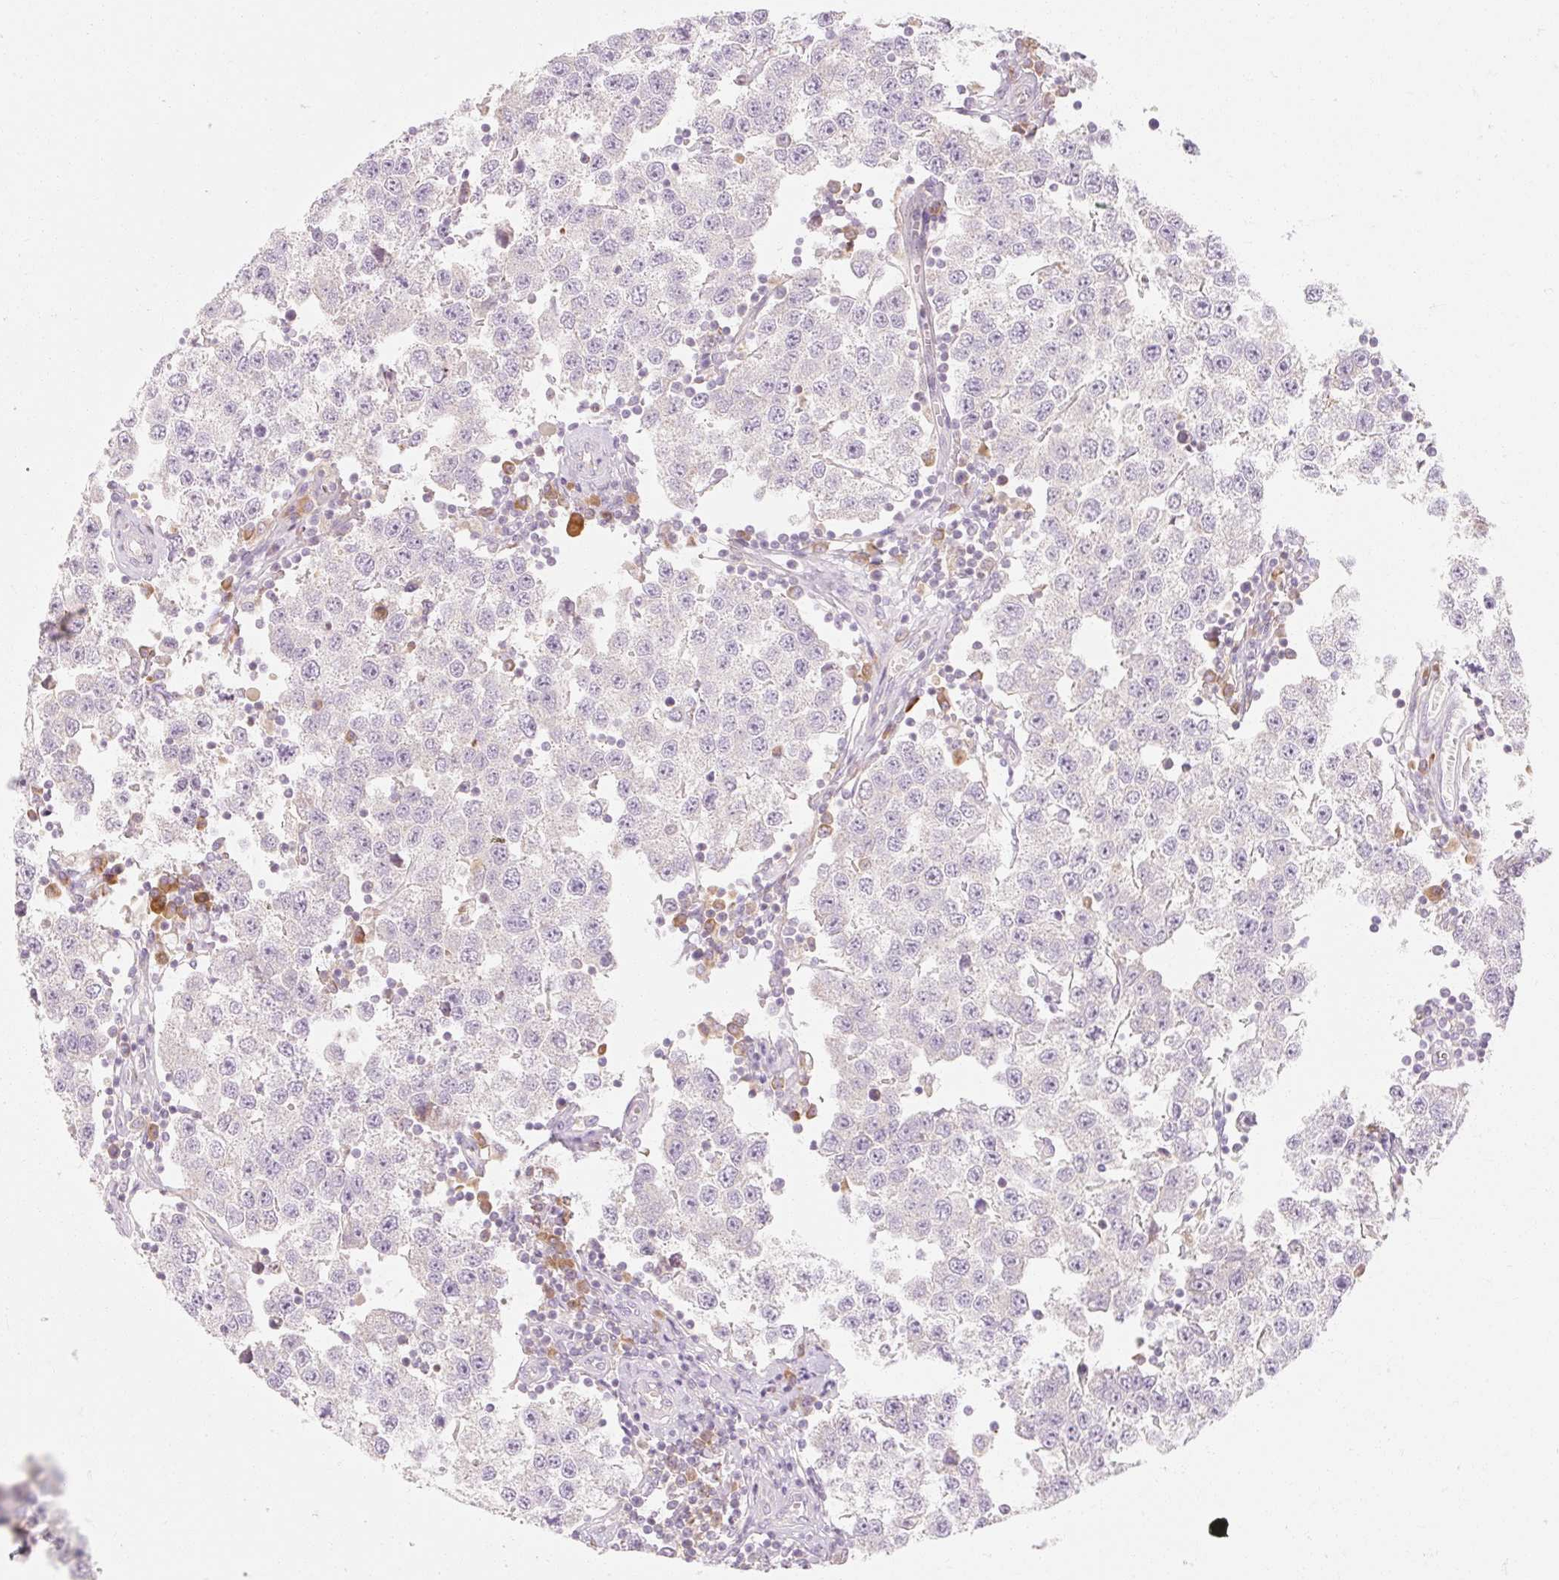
{"staining": {"intensity": "negative", "quantity": "none", "location": "none"}, "tissue": "testis cancer", "cell_type": "Tumor cells", "image_type": "cancer", "snomed": [{"axis": "morphology", "description": "Seminoma, NOS"}, {"axis": "topography", "description": "Testis"}], "caption": "Testis cancer (seminoma) was stained to show a protein in brown. There is no significant positivity in tumor cells.", "gene": "MYO1D", "patient": {"sex": "male", "age": 34}}